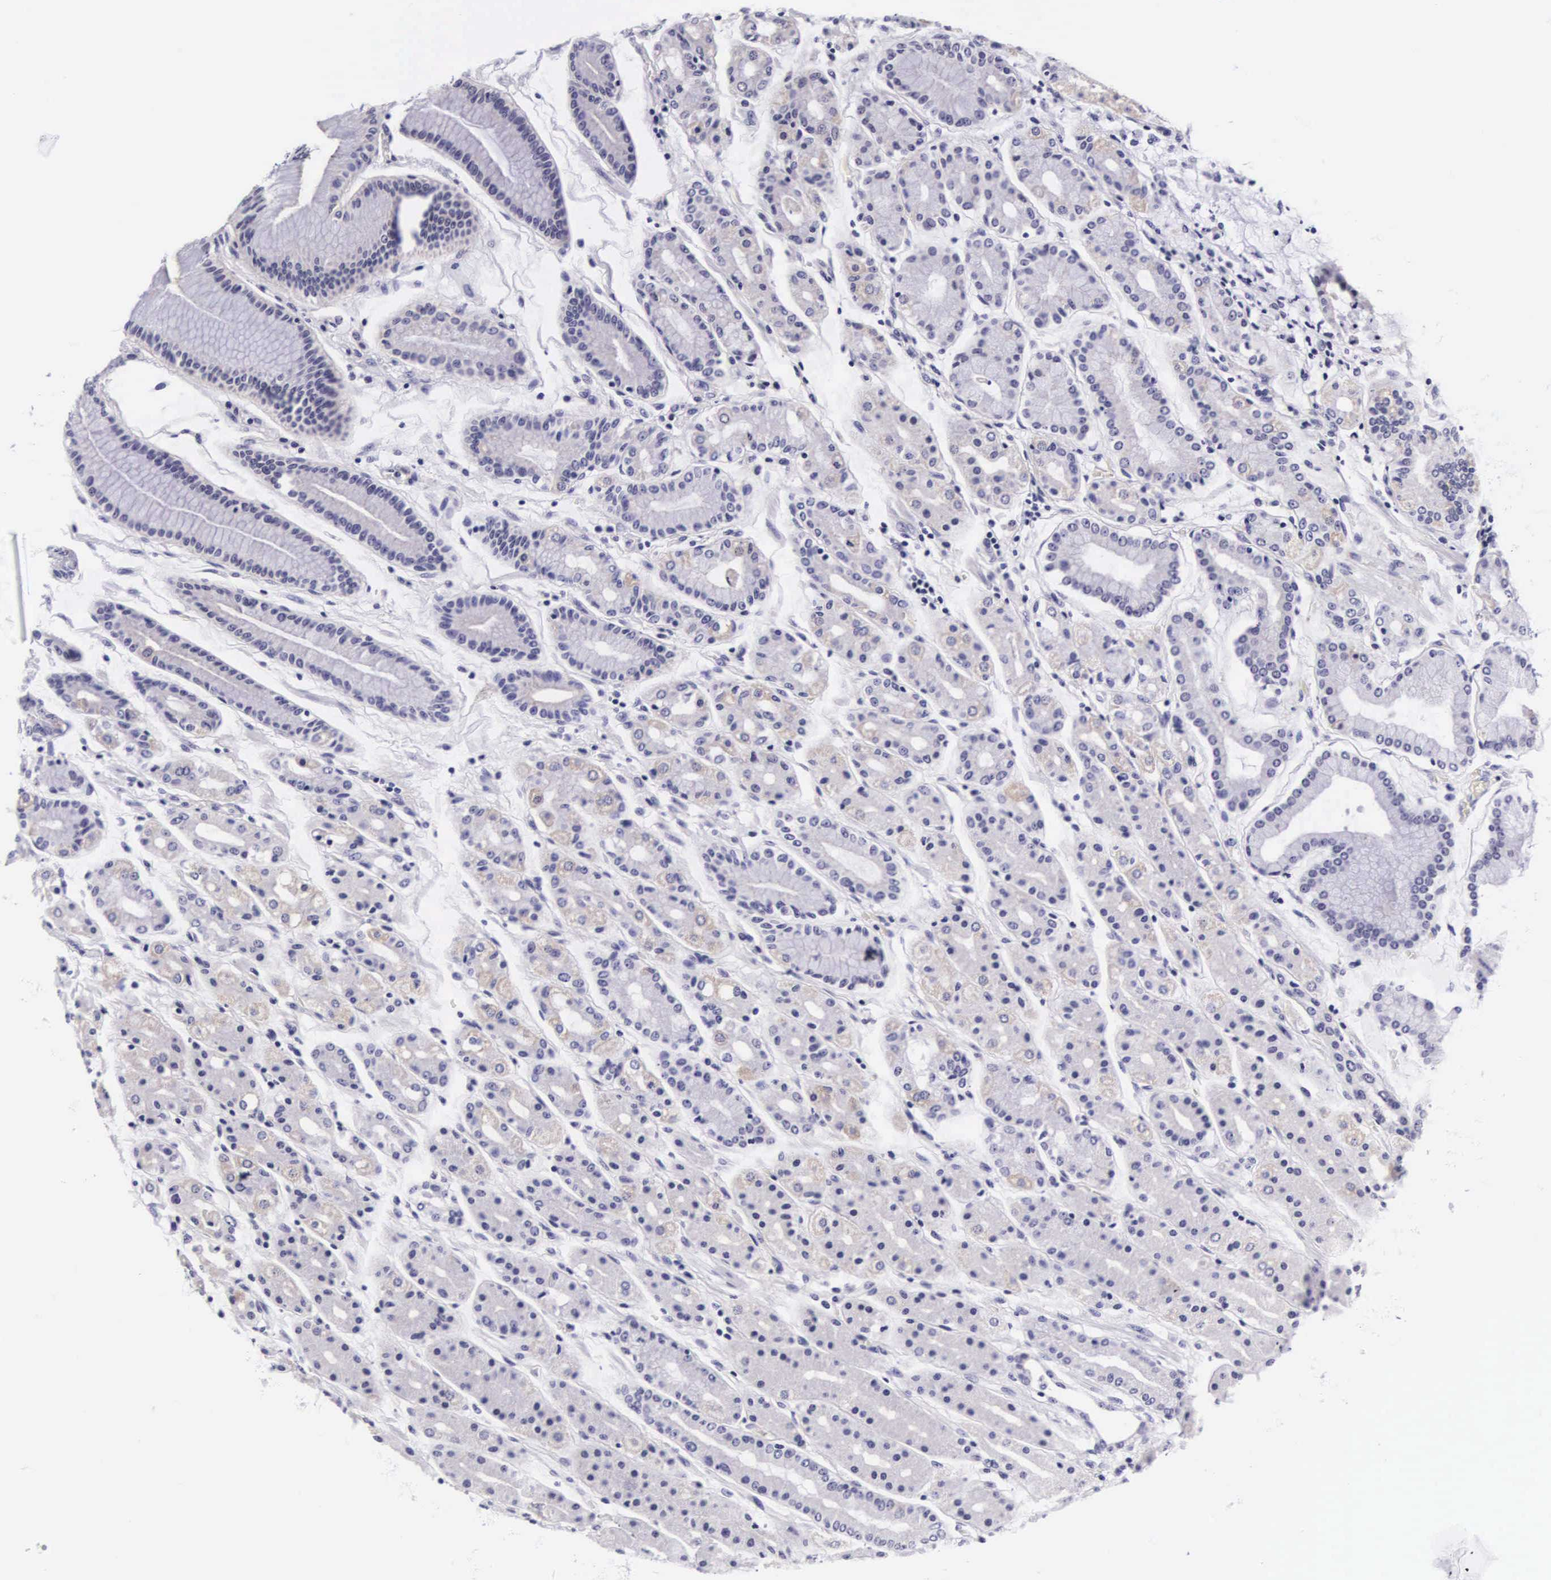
{"staining": {"intensity": "weak", "quantity": "<25%", "location": "cytoplasmic/membranous"}, "tissue": "stomach", "cell_type": "Glandular cells", "image_type": "normal", "snomed": [{"axis": "morphology", "description": "Normal tissue, NOS"}, {"axis": "topography", "description": "Stomach, upper"}], "caption": "This photomicrograph is of unremarkable stomach stained with immunohistochemistry (IHC) to label a protein in brown with the nuclei are counter-stained blue. There is no staining in glandular cells.", "gene": "PHETA2", "patient": {"sex": "male", "age": 72}}